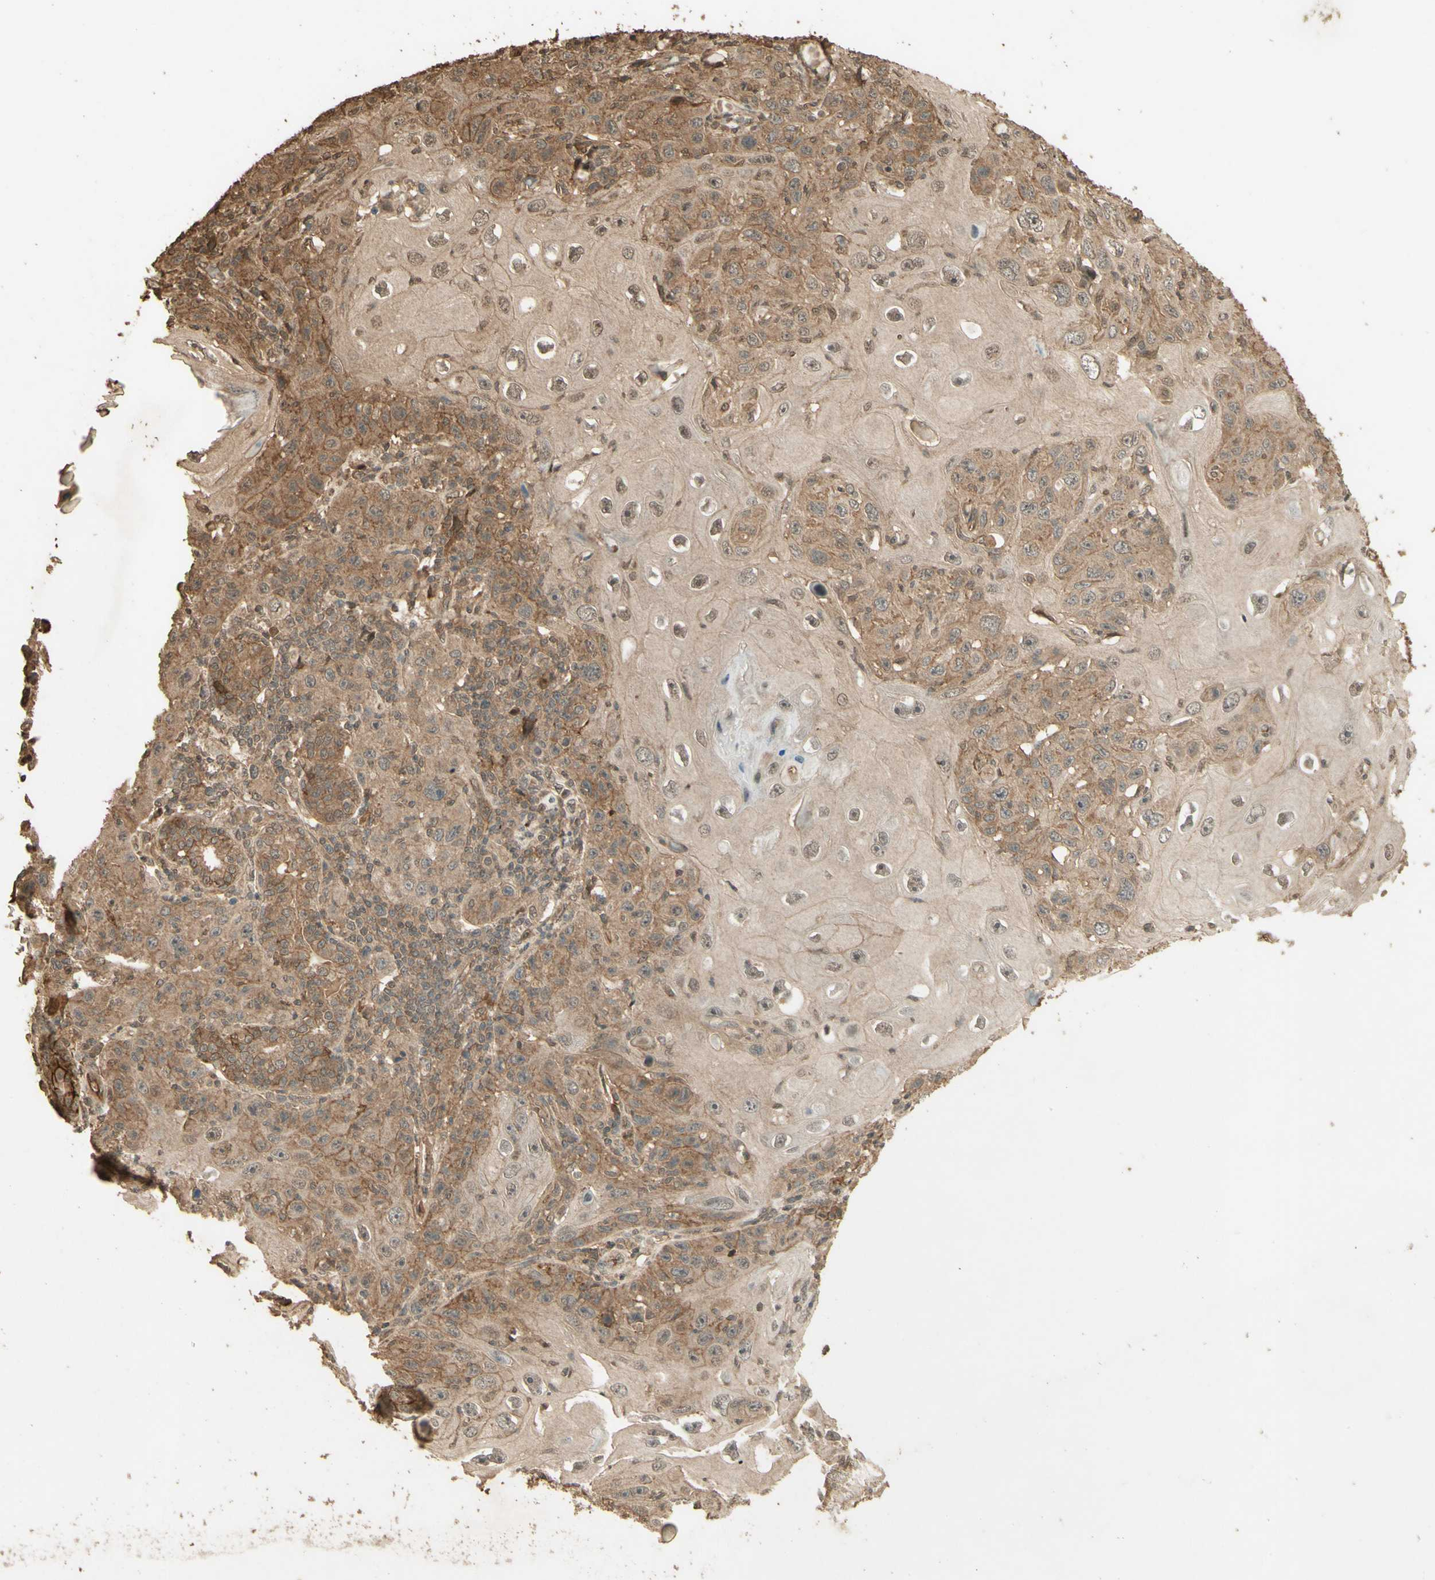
{"staining": {"intensity": "moderate", "quantity": ">75%", "location": "cytoplasmic/membranous"}, "tissue": "skin cancer", "cell_type": "Tumor cells", "image_type": "cancer", "snomed": [{"axis": "morphology", "description": "Squamous cell carcinoma, NOS"}, {"axis": "topography", "description": "Skin"}], "caption": "Tumor cells display moderate cytoplasmic/membranous expression in approximately >75% of cells in squamous cell carcinoma (skin).", "gene": "SMAD9", "patient": {"sex": "female", "age": 88}}